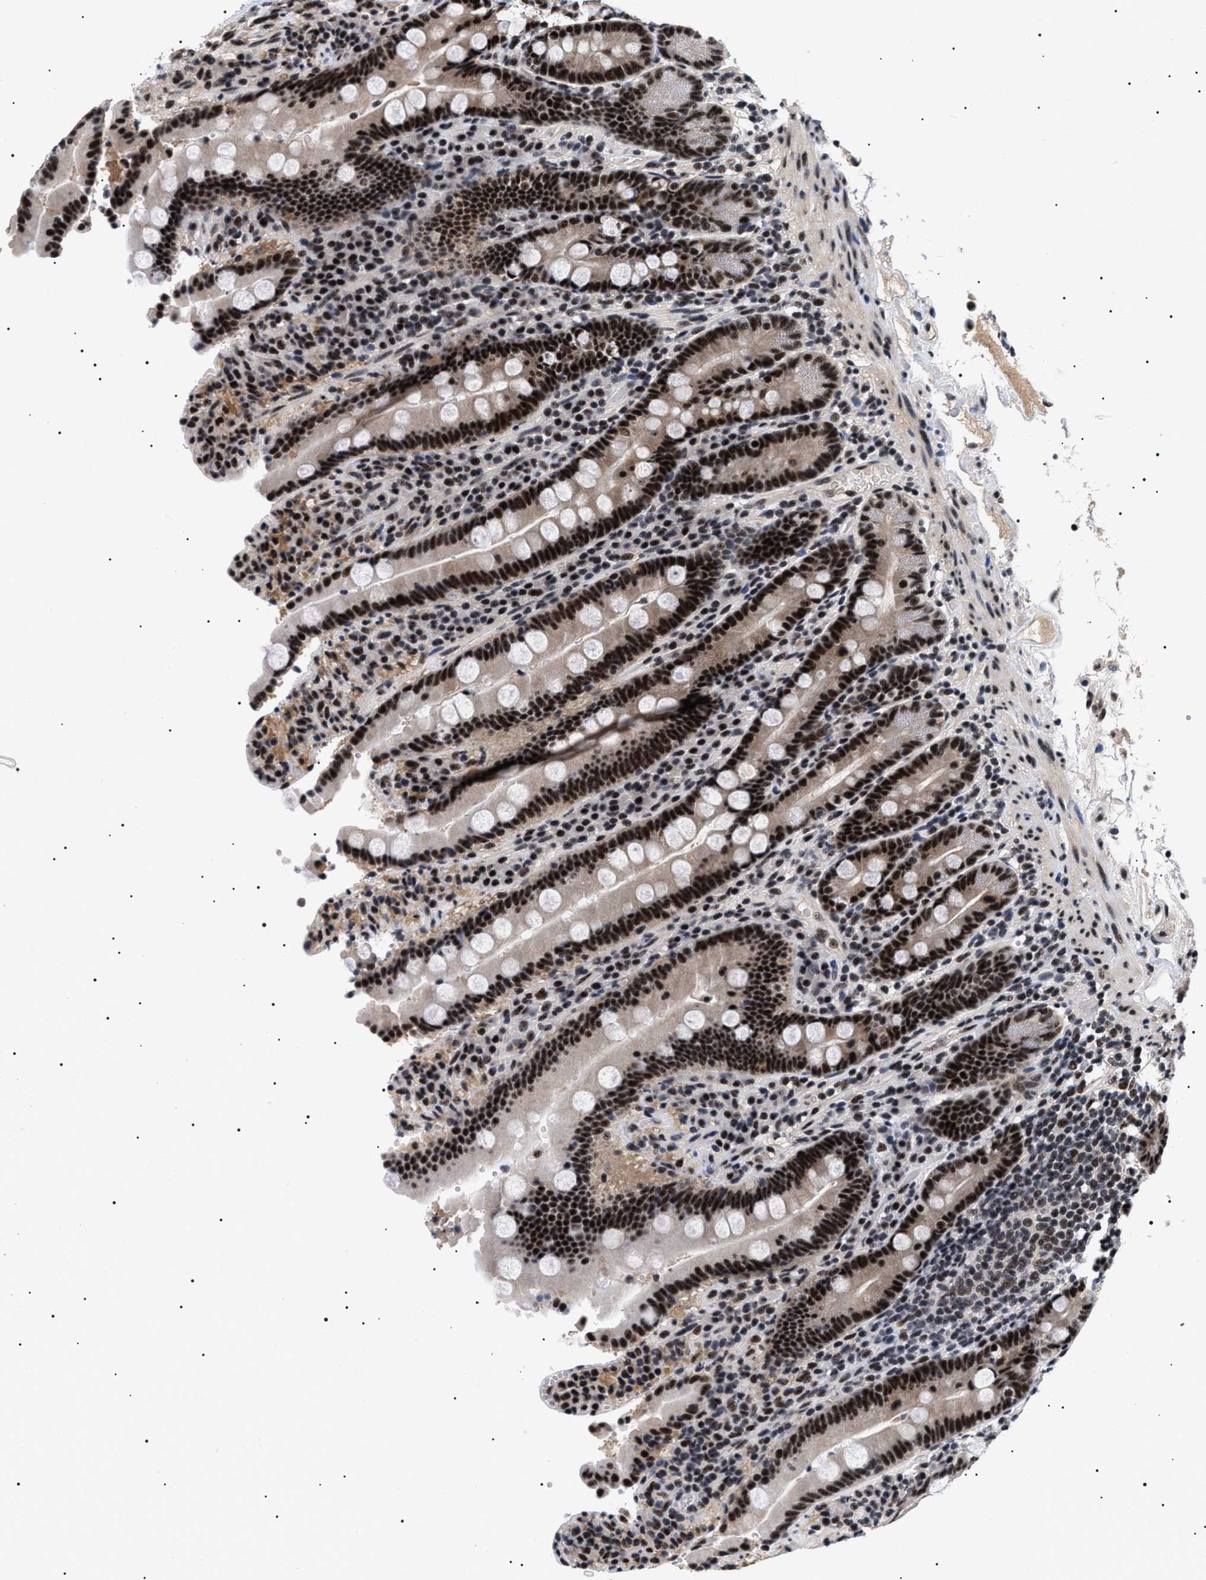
{"staining": {"intensity": "strong", "quantity": ">75%", "location": "nuclear"}, "tissue": "duodenum", "cell_type": "Glandular cells", "image_type": "normal", "snomed": [{"axis": "morphology", "description": "Normal tissue, NOS"}, {"axis": "topography", "description": "Small intestine, NOS"}], "caption": "Immunohistochemistry (DAB (3,3'-diaminobenzidine)) staining of benign duodenum shows strong nuclear protein expression in about >75% of glandular cells.", "gene": "CAAP1", "patient": {"sex": "female", "age": 71}}